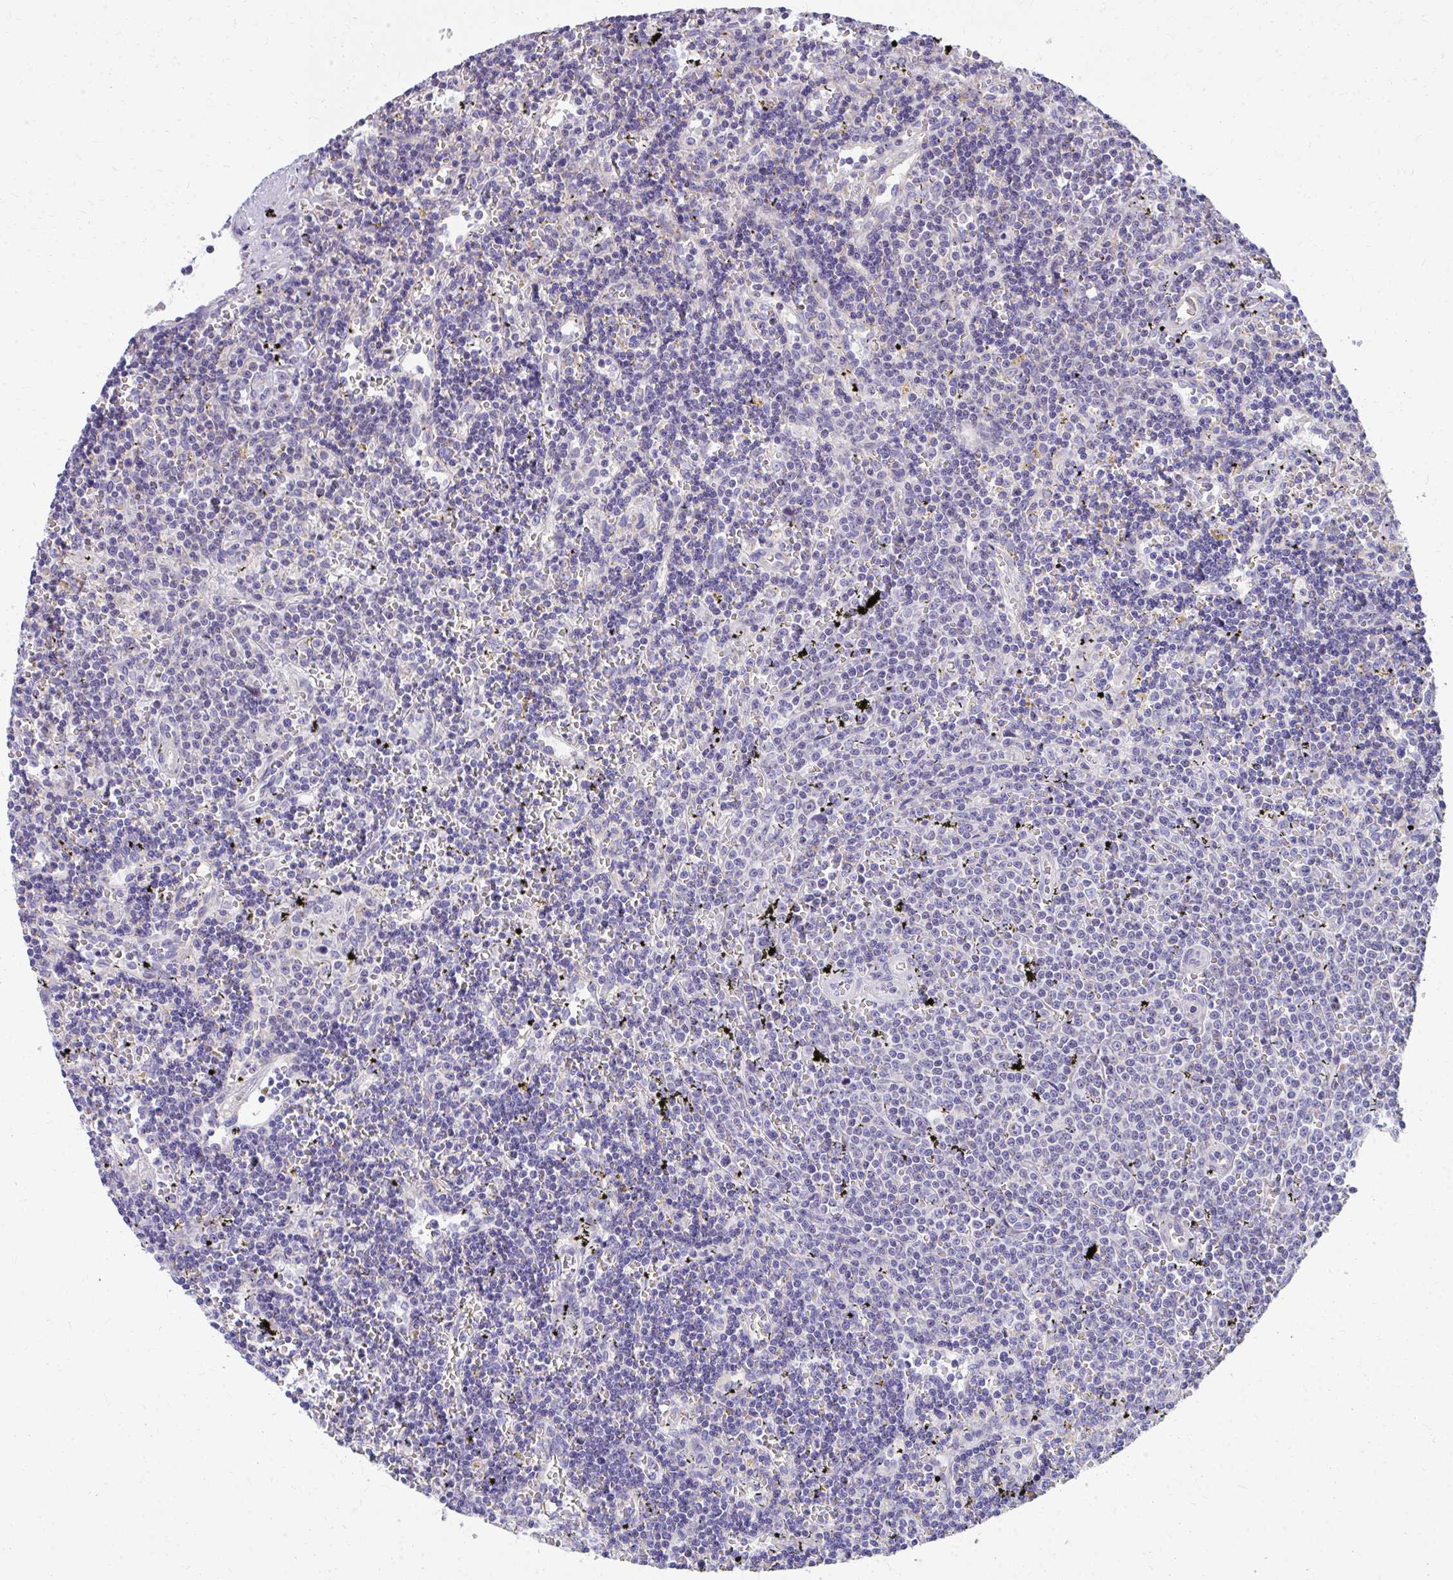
{"staining": {"intensity": "negative", "quantity": "none", "location": "none"}, "tissue": "lymphoma", "cell_type": "Tumor cells", "image_type": "cancer", "snomed": [{"axis": "morphology", "description": "Malignant lymphoma, non-Hodgkin's type, Low grade"}, {"axis": "topography", "description": "Spleen"}], "caption": "Tumor cells show no significant expression in lymphoma.", "gene": "IL37", "patient": {"sex": "male", "age": 60}}